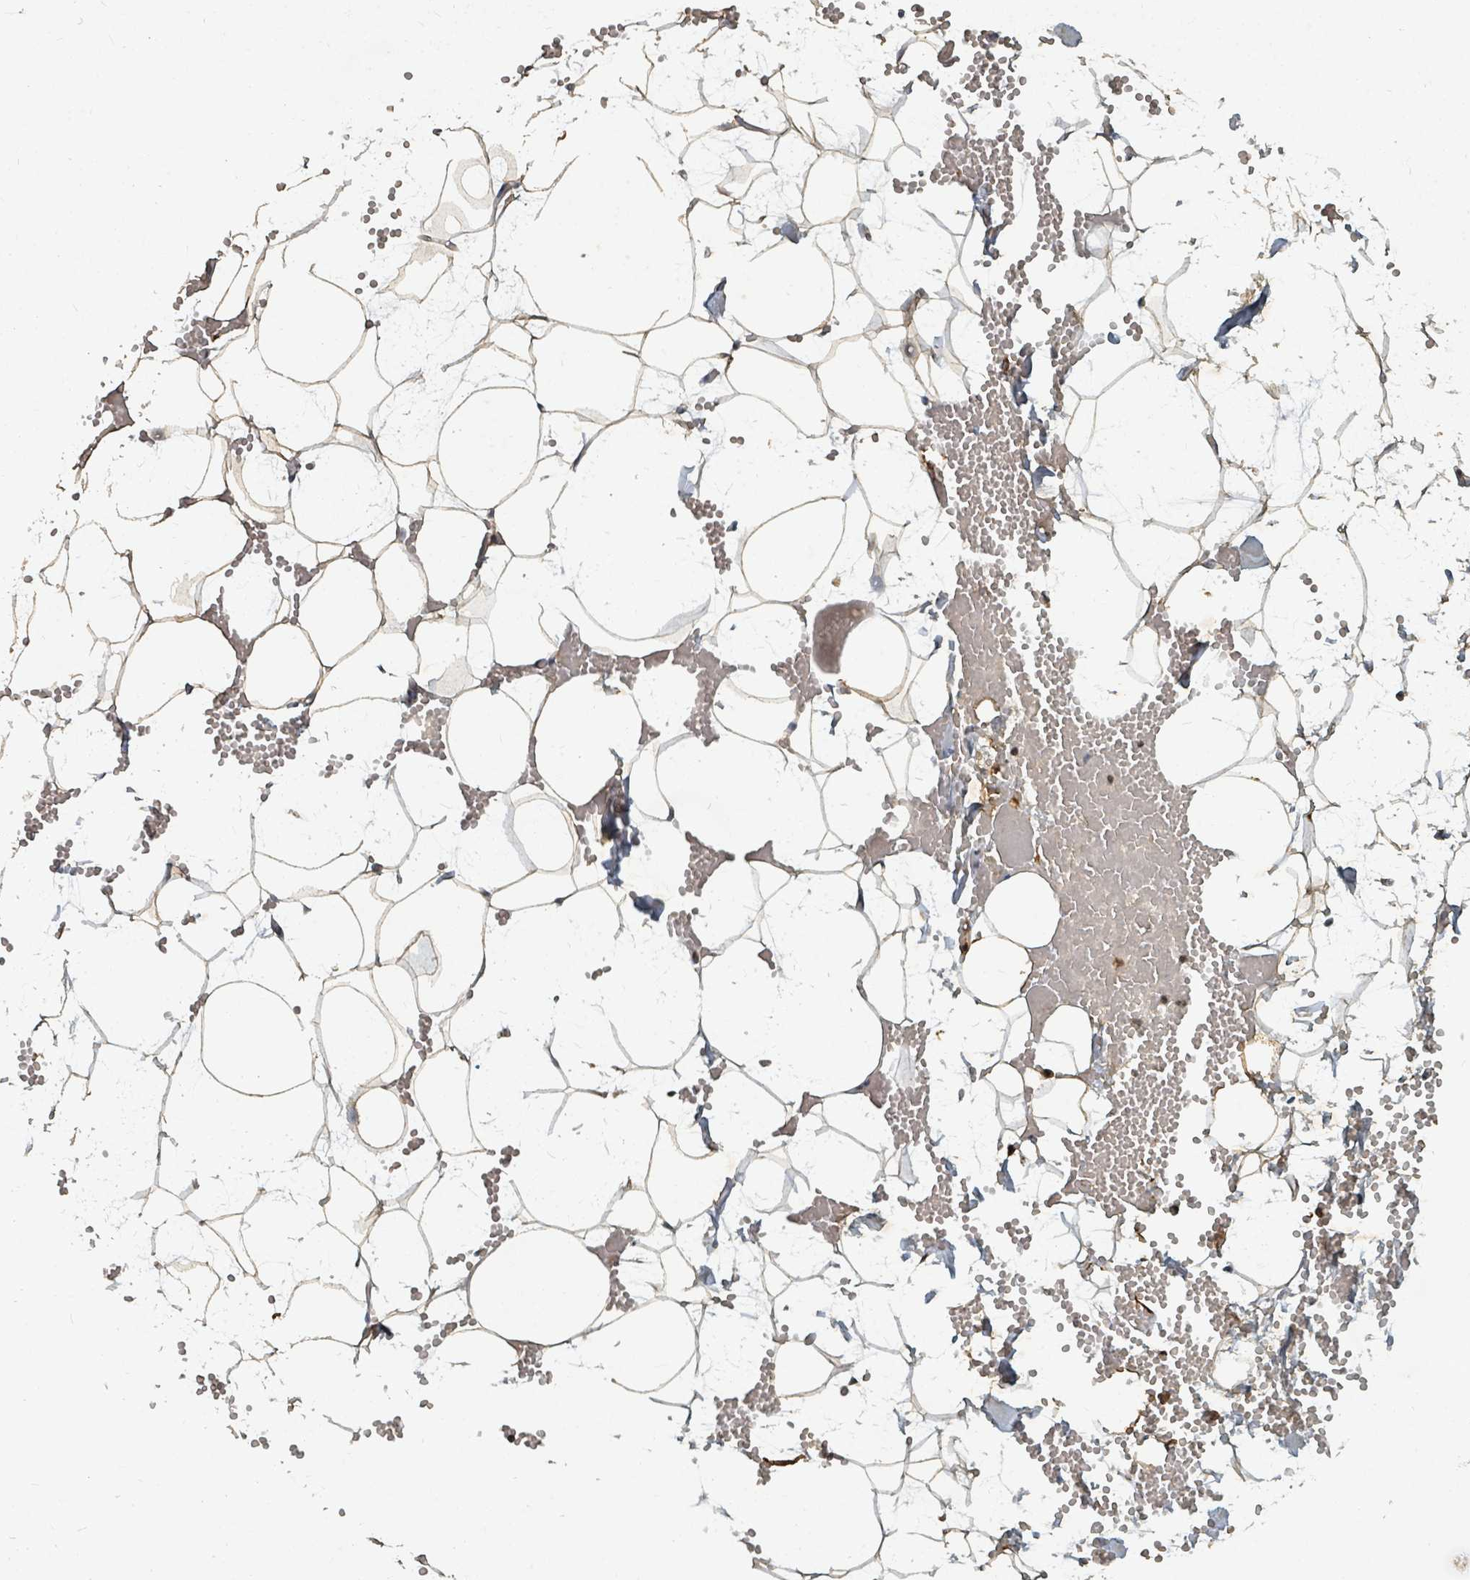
{"staining": {"intensity": "moderate", "quantity": "25%-75%", "location": "cytoplasmic/membranous"}, "tissue": "adipose tissue", "cell_type": "Adipocytes", "image_type": "normal", "snomed": [{"axis": "morphology", "description": "Normal tissue, NOS"}, {"axis": "topography", "description": "Breast"}], "caption": "IHC of unremarkable adipose tissue displays medium levels of moderate cytoplasmic/membranous positivity in about 25%-75% of adipocytes.", "gene": "KDM4E", "patient": {"sex": "female", "age": 23}}